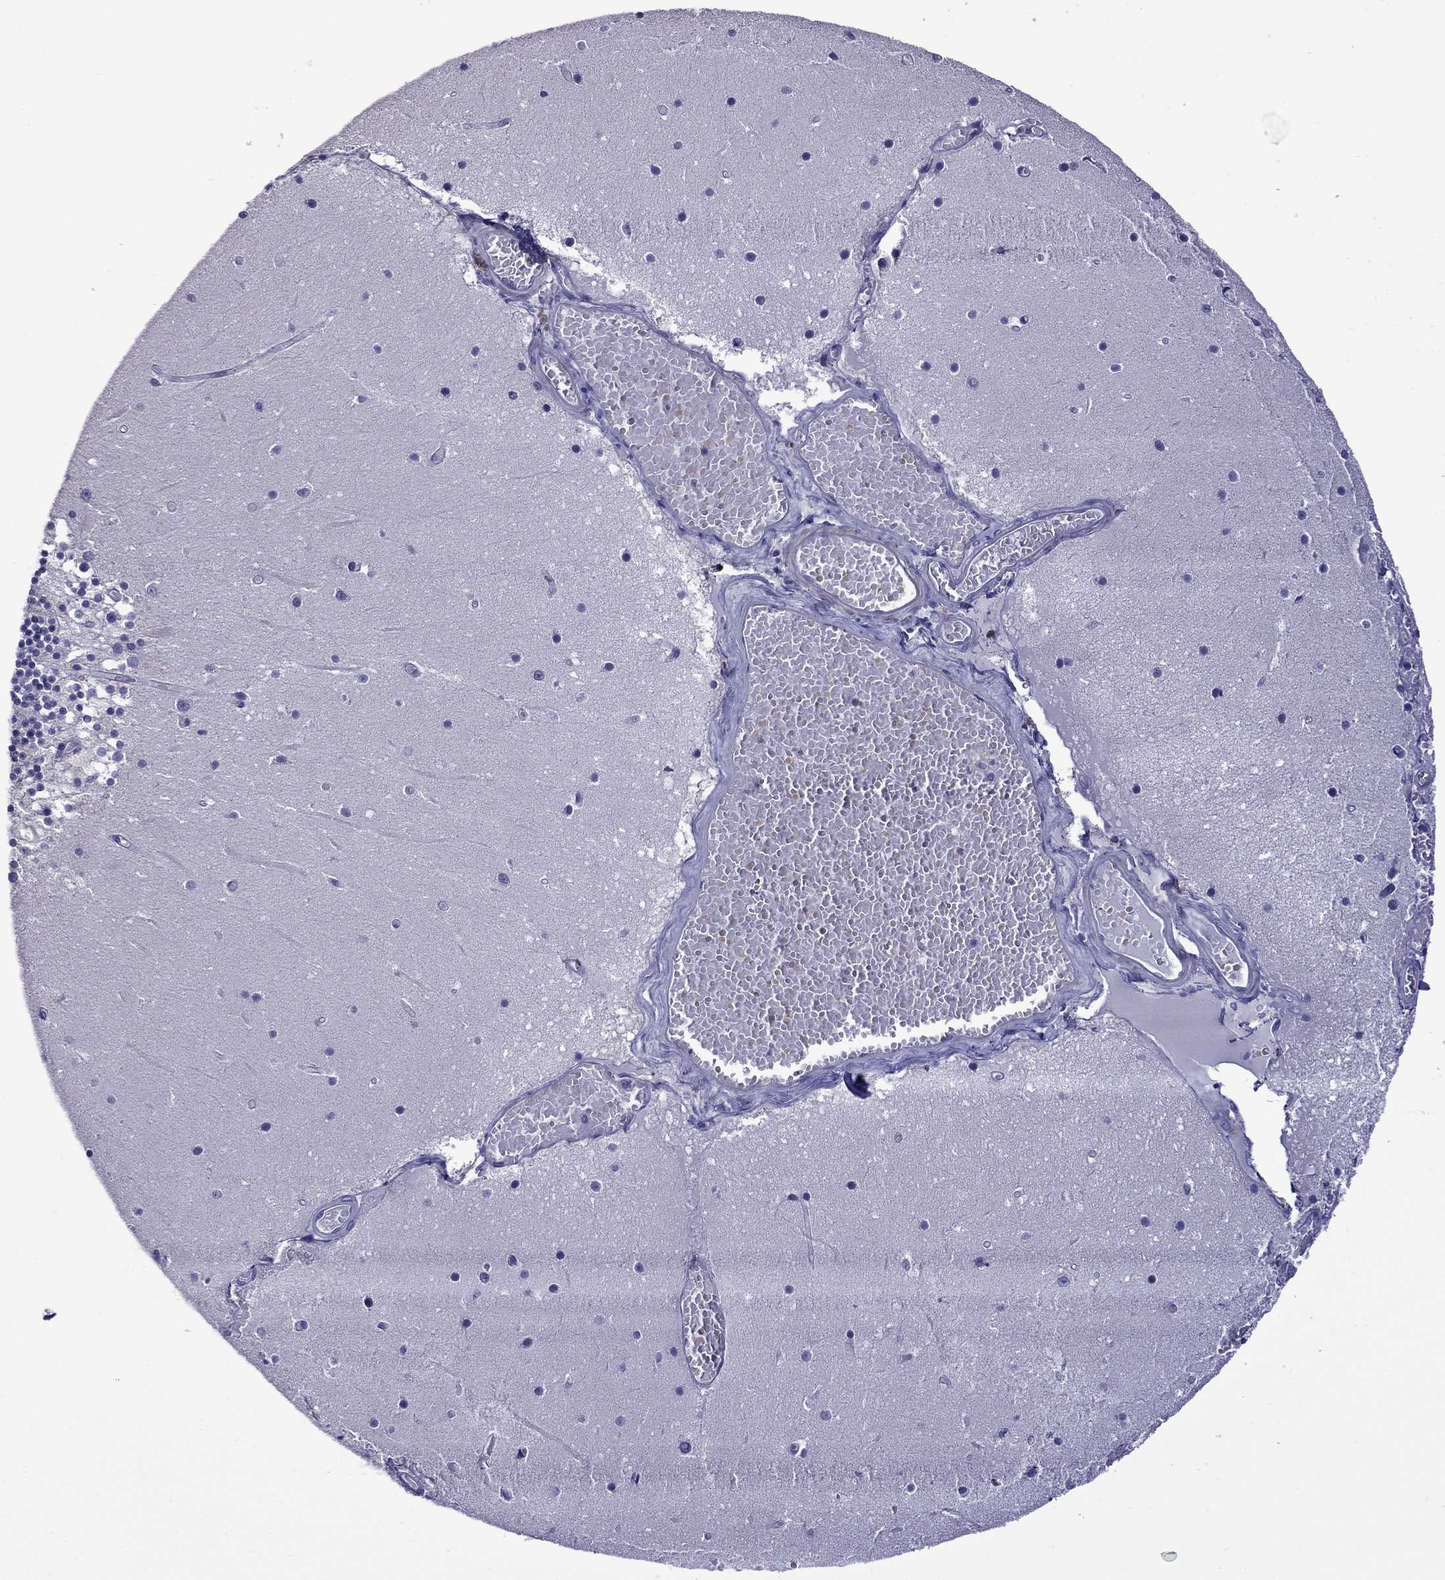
{"staining": {"intensity": "negative", "quantity": "none", "location": "none"}, "tissue": "cerebellum", "cell_type": "Cells in granular layer", "image_type": "normal", "snomed": [{"axis": "morphology", "description": "Normal tissue, NOS"}, {"axis": "topography", "description": "Cerebellum"}], "caption": "The image reveals no significant staining in cells in granular layer of cerebellum.", "gene": "STAR", "patient": {"sex": "female", "age": 28}}